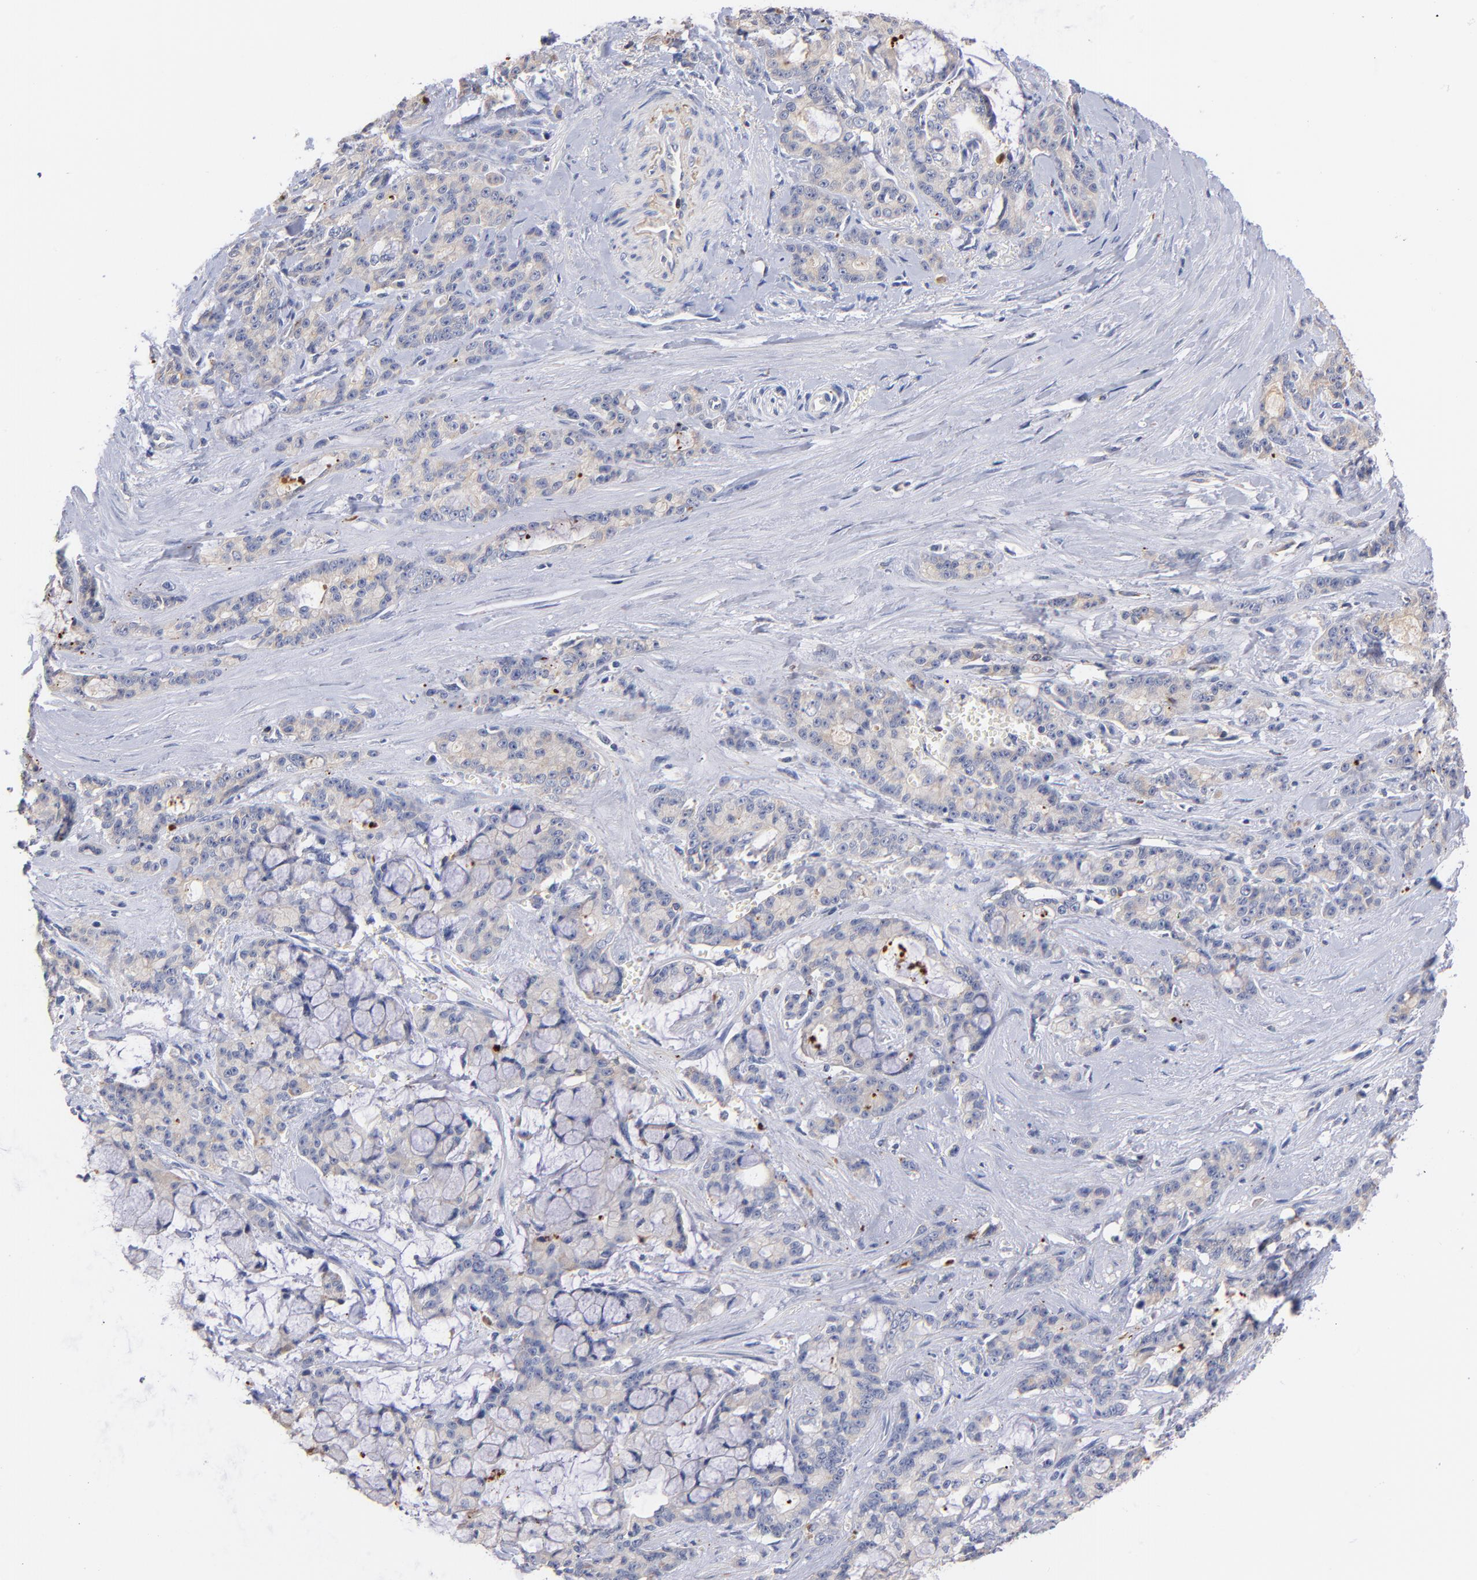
{"staining": {"intensity": "weak", "quantity": "<25%", "location": "cytoplasmic/membranous"}, "tissue": "pancreatic cancer", "cell_type": "Tumor cells", "image_type": "cancer", "snomed": [{"axis": "morphology", "description": "Adenocarcinoma, NOS"}, {"axis": "topography", "description": "Pancreas"}], "caption": "Human adenocarcinoma (pancreatic) stained for a protein using immunohistochemistry demonstrates no staining in tumor cells.", "gene": "KREMEN2", "patient": {"sex": "female", "age": 73}}